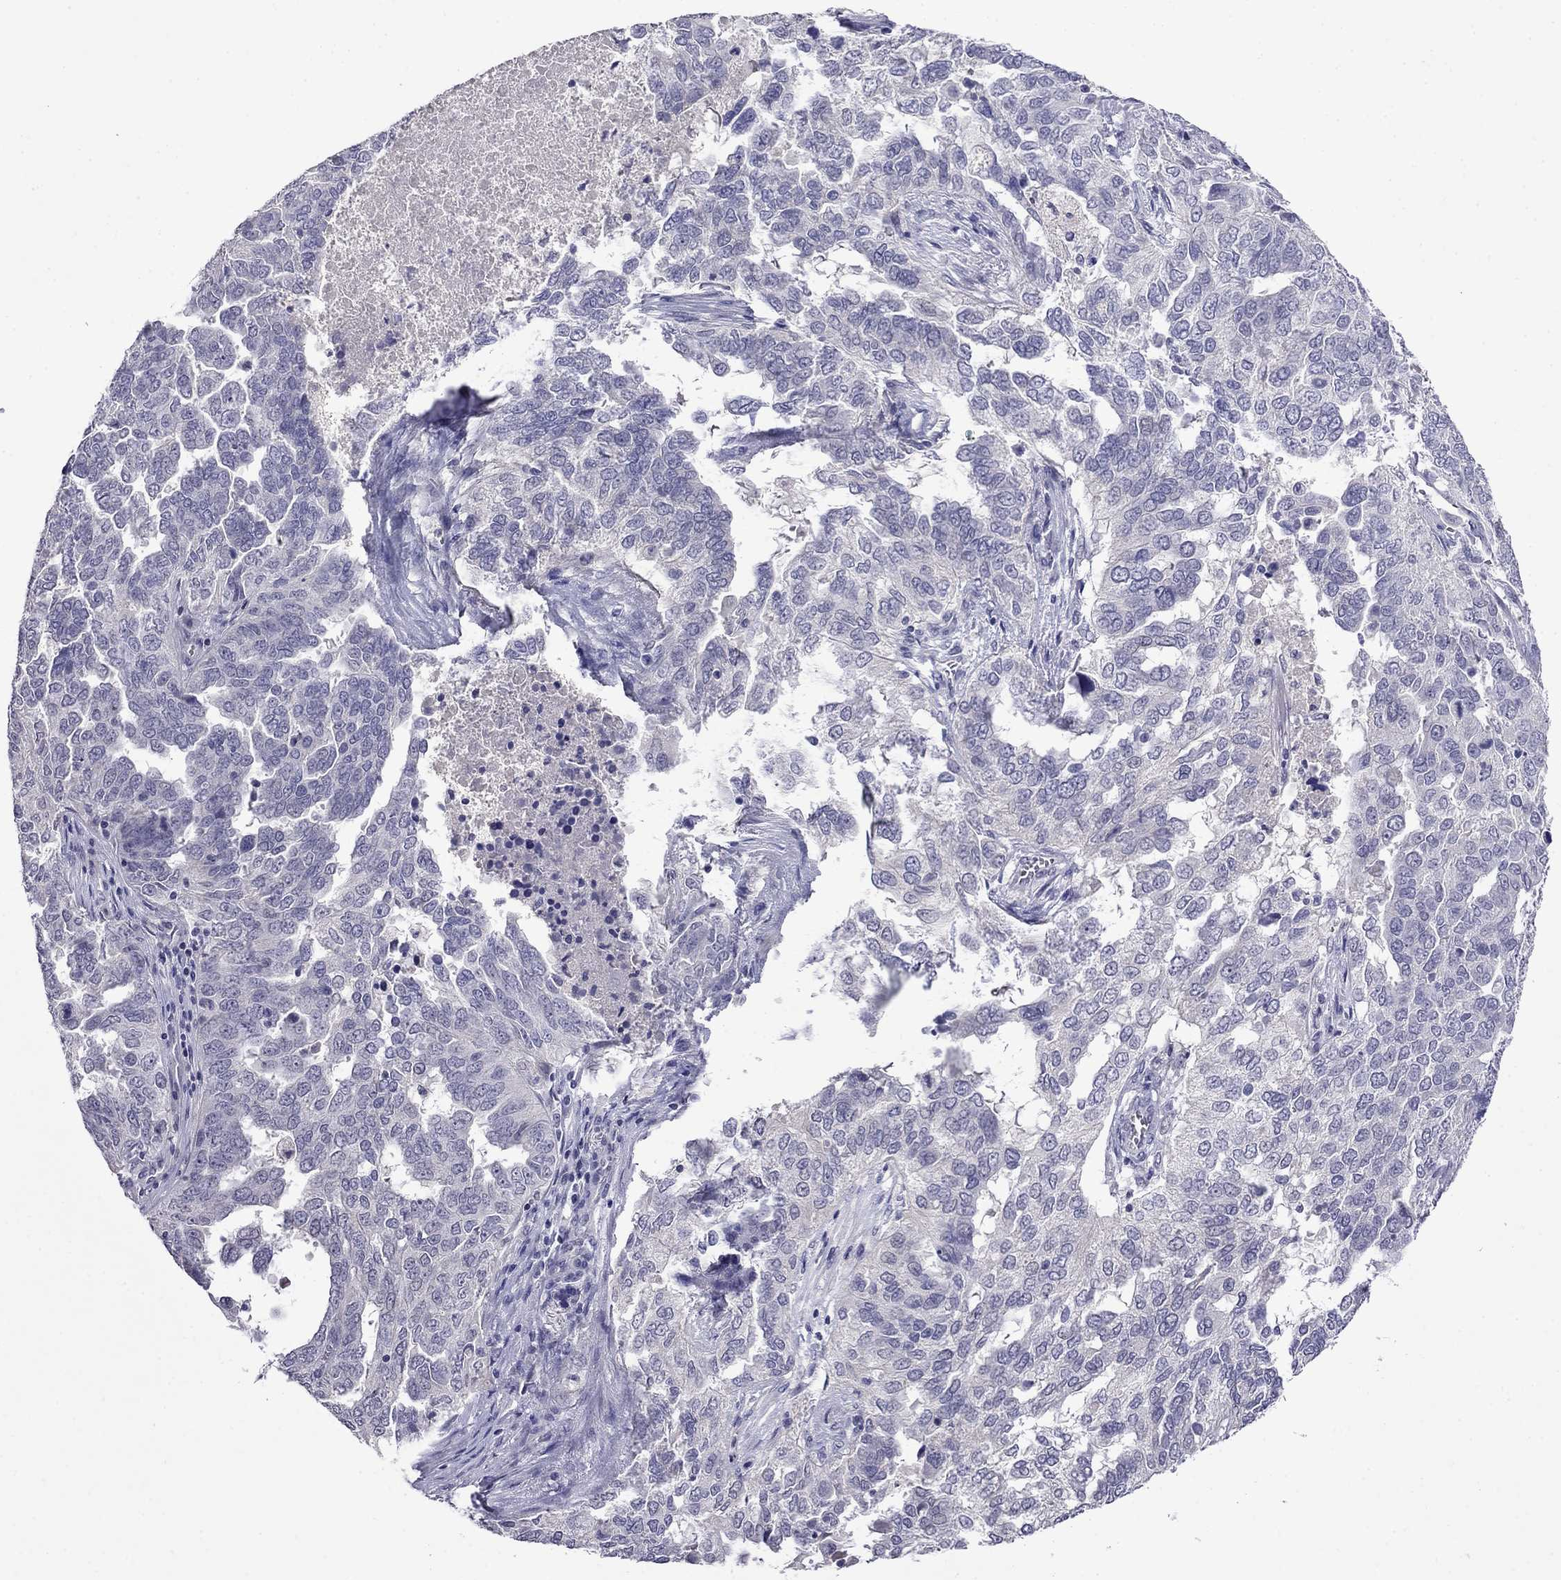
{"staining": {"intensity": "negative", "quantity": "none", "location": "none"}, "tissue": "ovarian cancer", "cell_type": "Tumor cells", "image_type": "cancer", "snomed": [{"axis": "morphology", "description": "Carcinoma, endometroid"}, {"axis": "topography", "description": "Soft tissue"}, {"axis": "topography", "description": "Ovary"}], "caption": "Tumor cells are negative for protein expression in human ovarian cancer (endometroid carcinoma).", "gene": "STAR", "patient": {"sex": "female", "age": 52}}